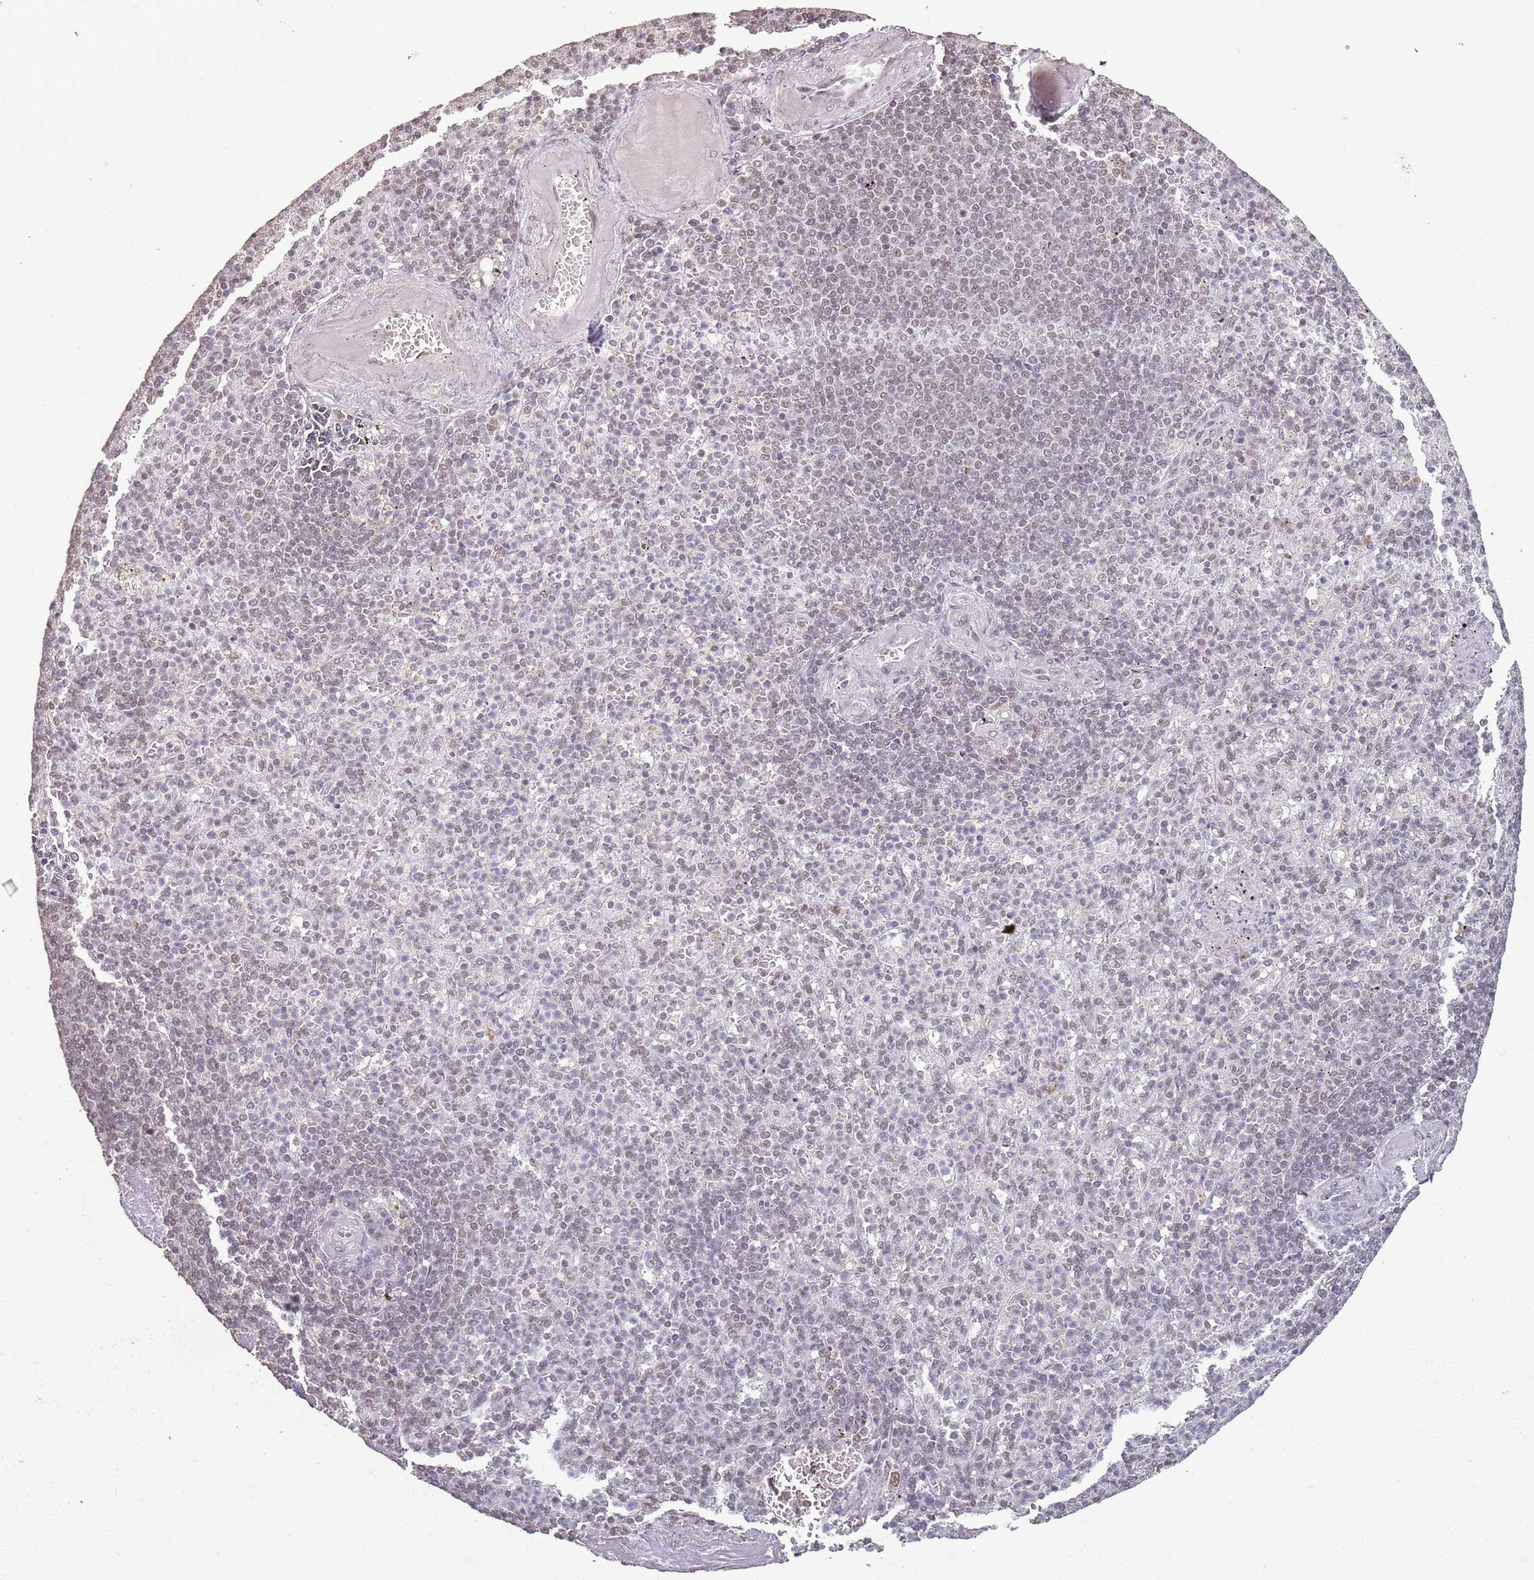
{"staining": {"intensity": "weak", "quantity": "25%-75%", "location": "nuclear"}, "tissue": "spleen", "cell_type": "Cells in red pulp", "image_type": "normal", "snomed": [{"axis": "morphology", "description": "Normal tissue, NOS"}, {"axis": "topography", "description": "Spleen"}], "caption": "Protein staining displays weak nuclear expression in approximately 25%-75% of cells in red pulp in benign spleen.", "gene": "ARL14EP", "patient": {"sex": "female", "age": 74}}